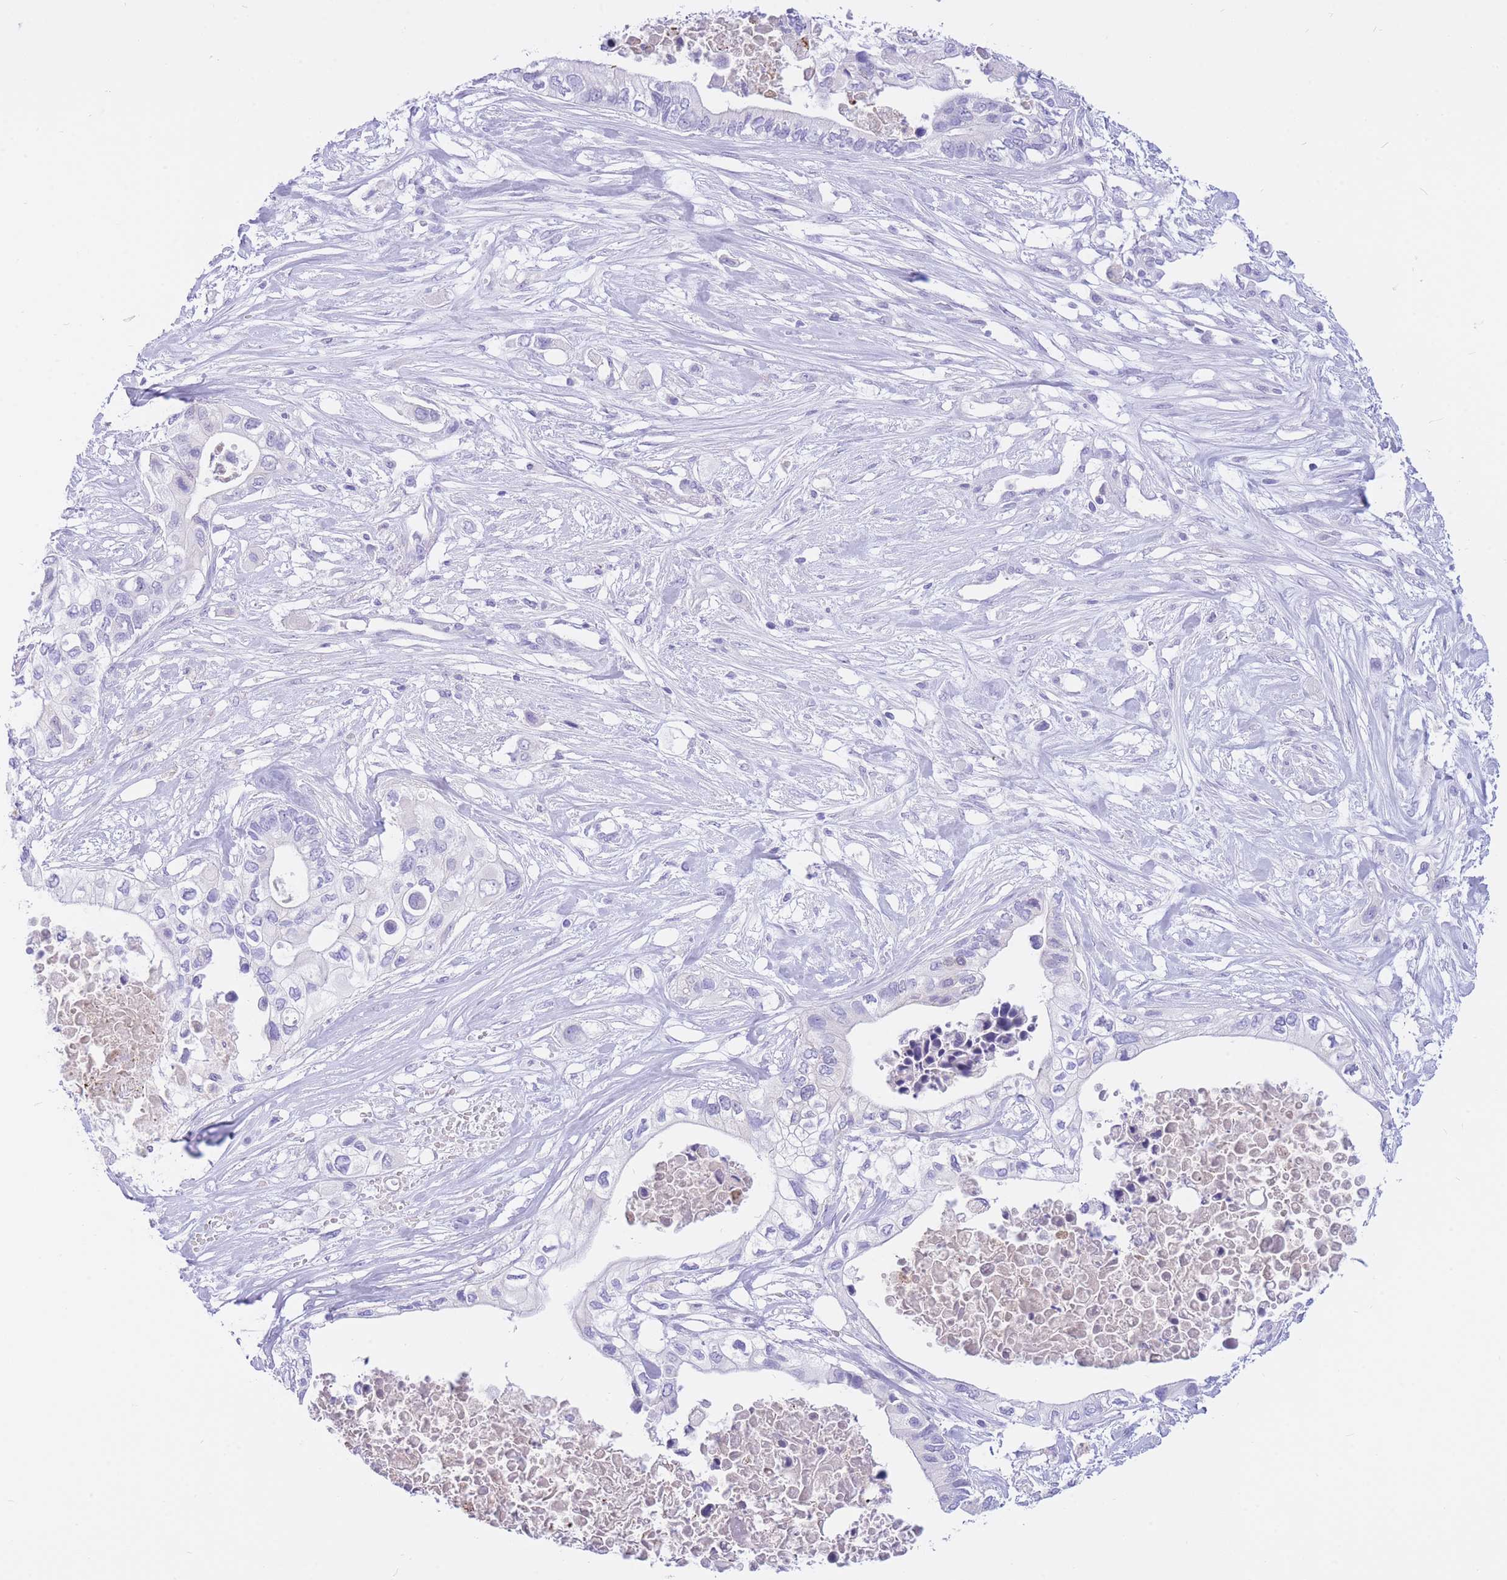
{"staining": {"intensity": "negative", "quantity": "none", "location": "none"}, "tissue": "pancreatic cancer", "cell_type": "Tumor cells", "image_type": "cancer", "snomed": [{"axis": "morphology", "description": "Adenocarcinoma, NOS"}, {"axis": "topography", "description": "Pancreas"}], "caption": "An image of pancreatic cancer stained for a protein shows no brown staining in tumor cells. (Stains: DAB IHC with hematoxylin counter stain, Microscopy: brightfield microscopy at high magnification).", "gene": "SULT1A1", "patient": {"sex": "female", "age": 63}}